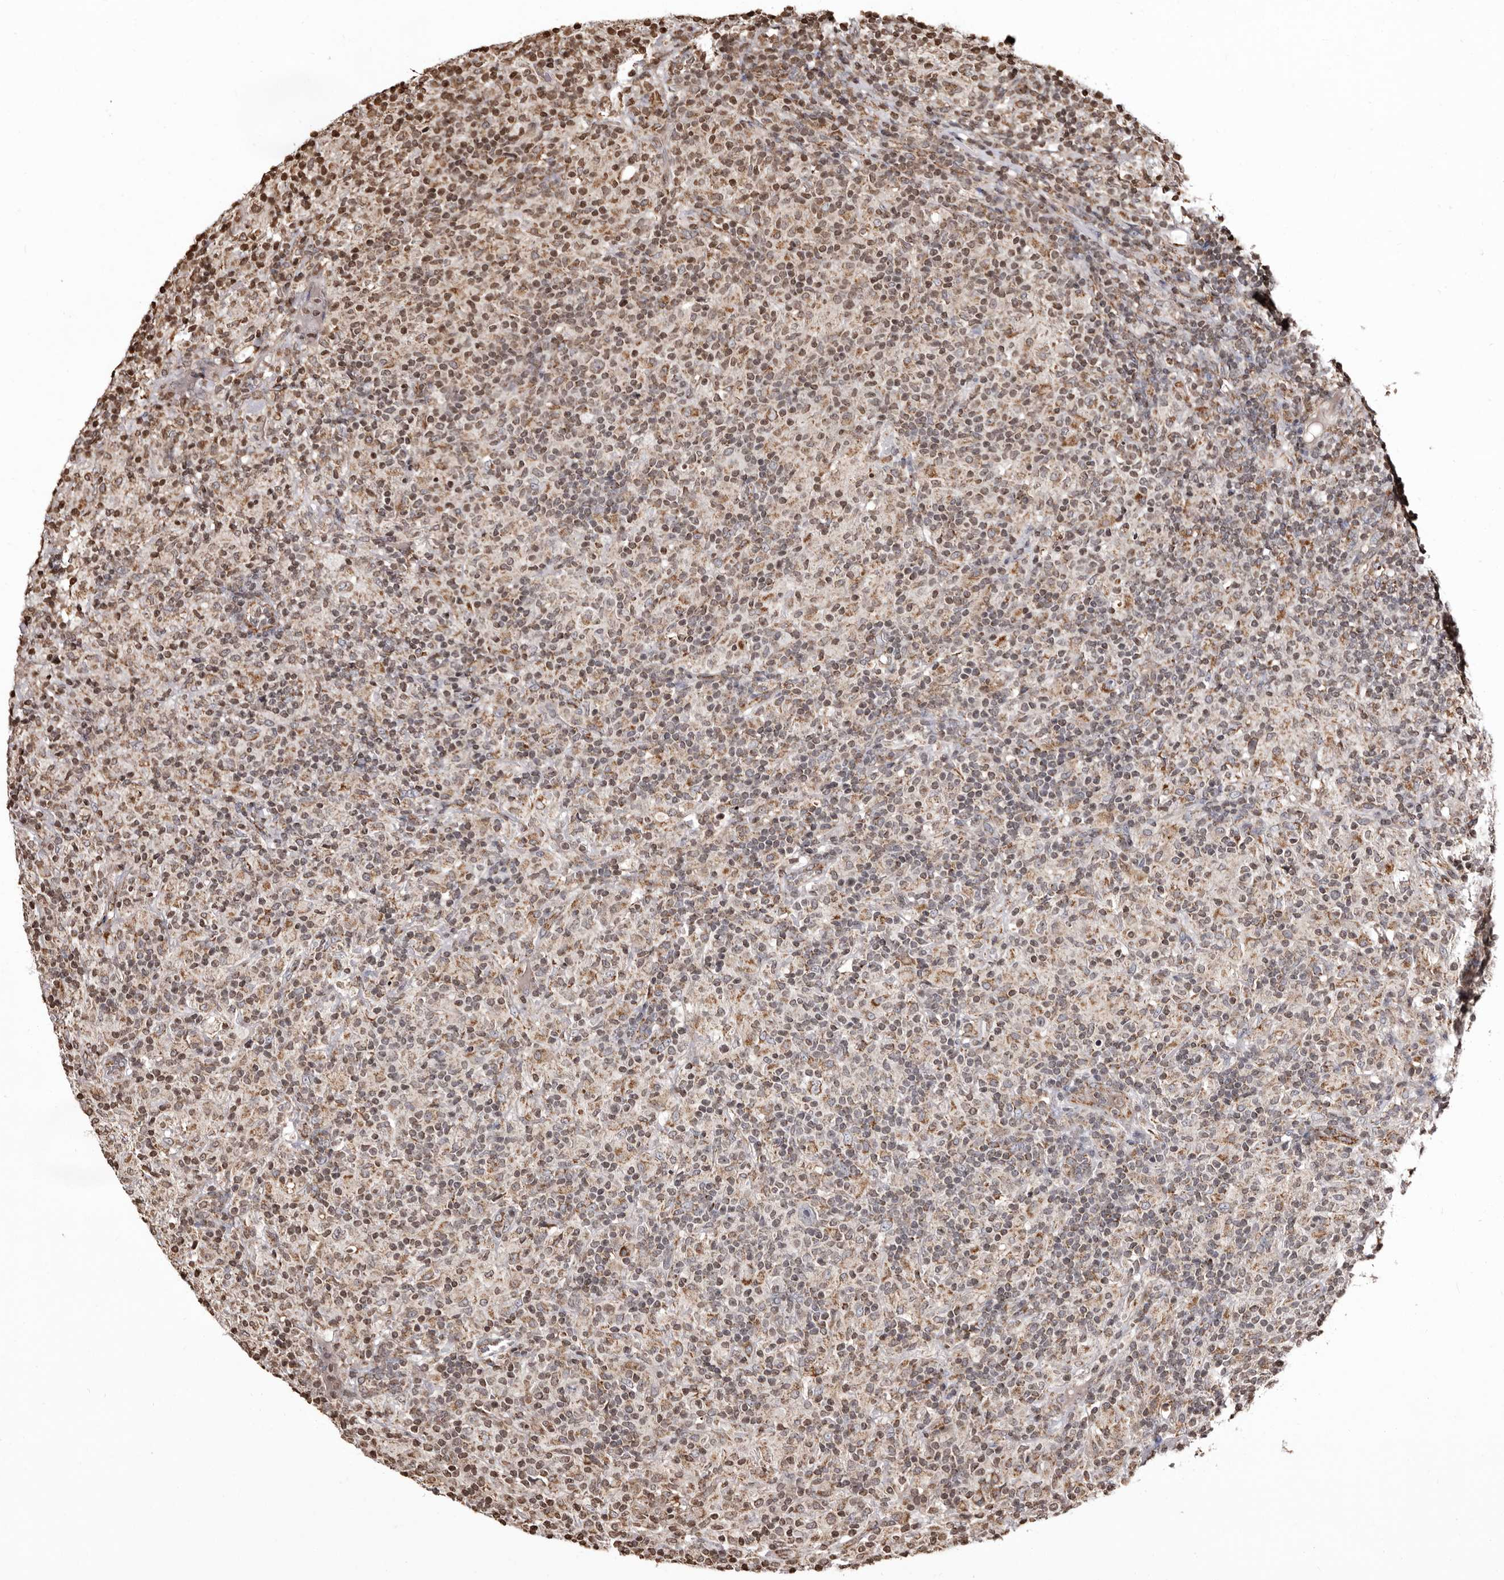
{"staining": {"intensity": "weak", "quantity": "25%-75%", "location": "cytoplasmic/membranous"}, "tissue": "lymphoma", "cell_type": "Tumor cells", "image_type": "cancer", "snomed": [{"axis": "morphology", "description": "Hodgkin's disease, NOS"}, {"axis": "topography", "description": "Lymph node"}], "caption": "Protein expression analysis of lymphoma demonstrates weak cytoplasmic/membranous staining in approximately 25%-75% of tumor cells. The staining is performed using DAB (3,3'-diaminobenzidine) brown chromogen to label protein expression. The nuclei are counter-stained blue using hematoxylin.", "gene": "CCDC190", "patient": {"sex": "male", "age": 70}}